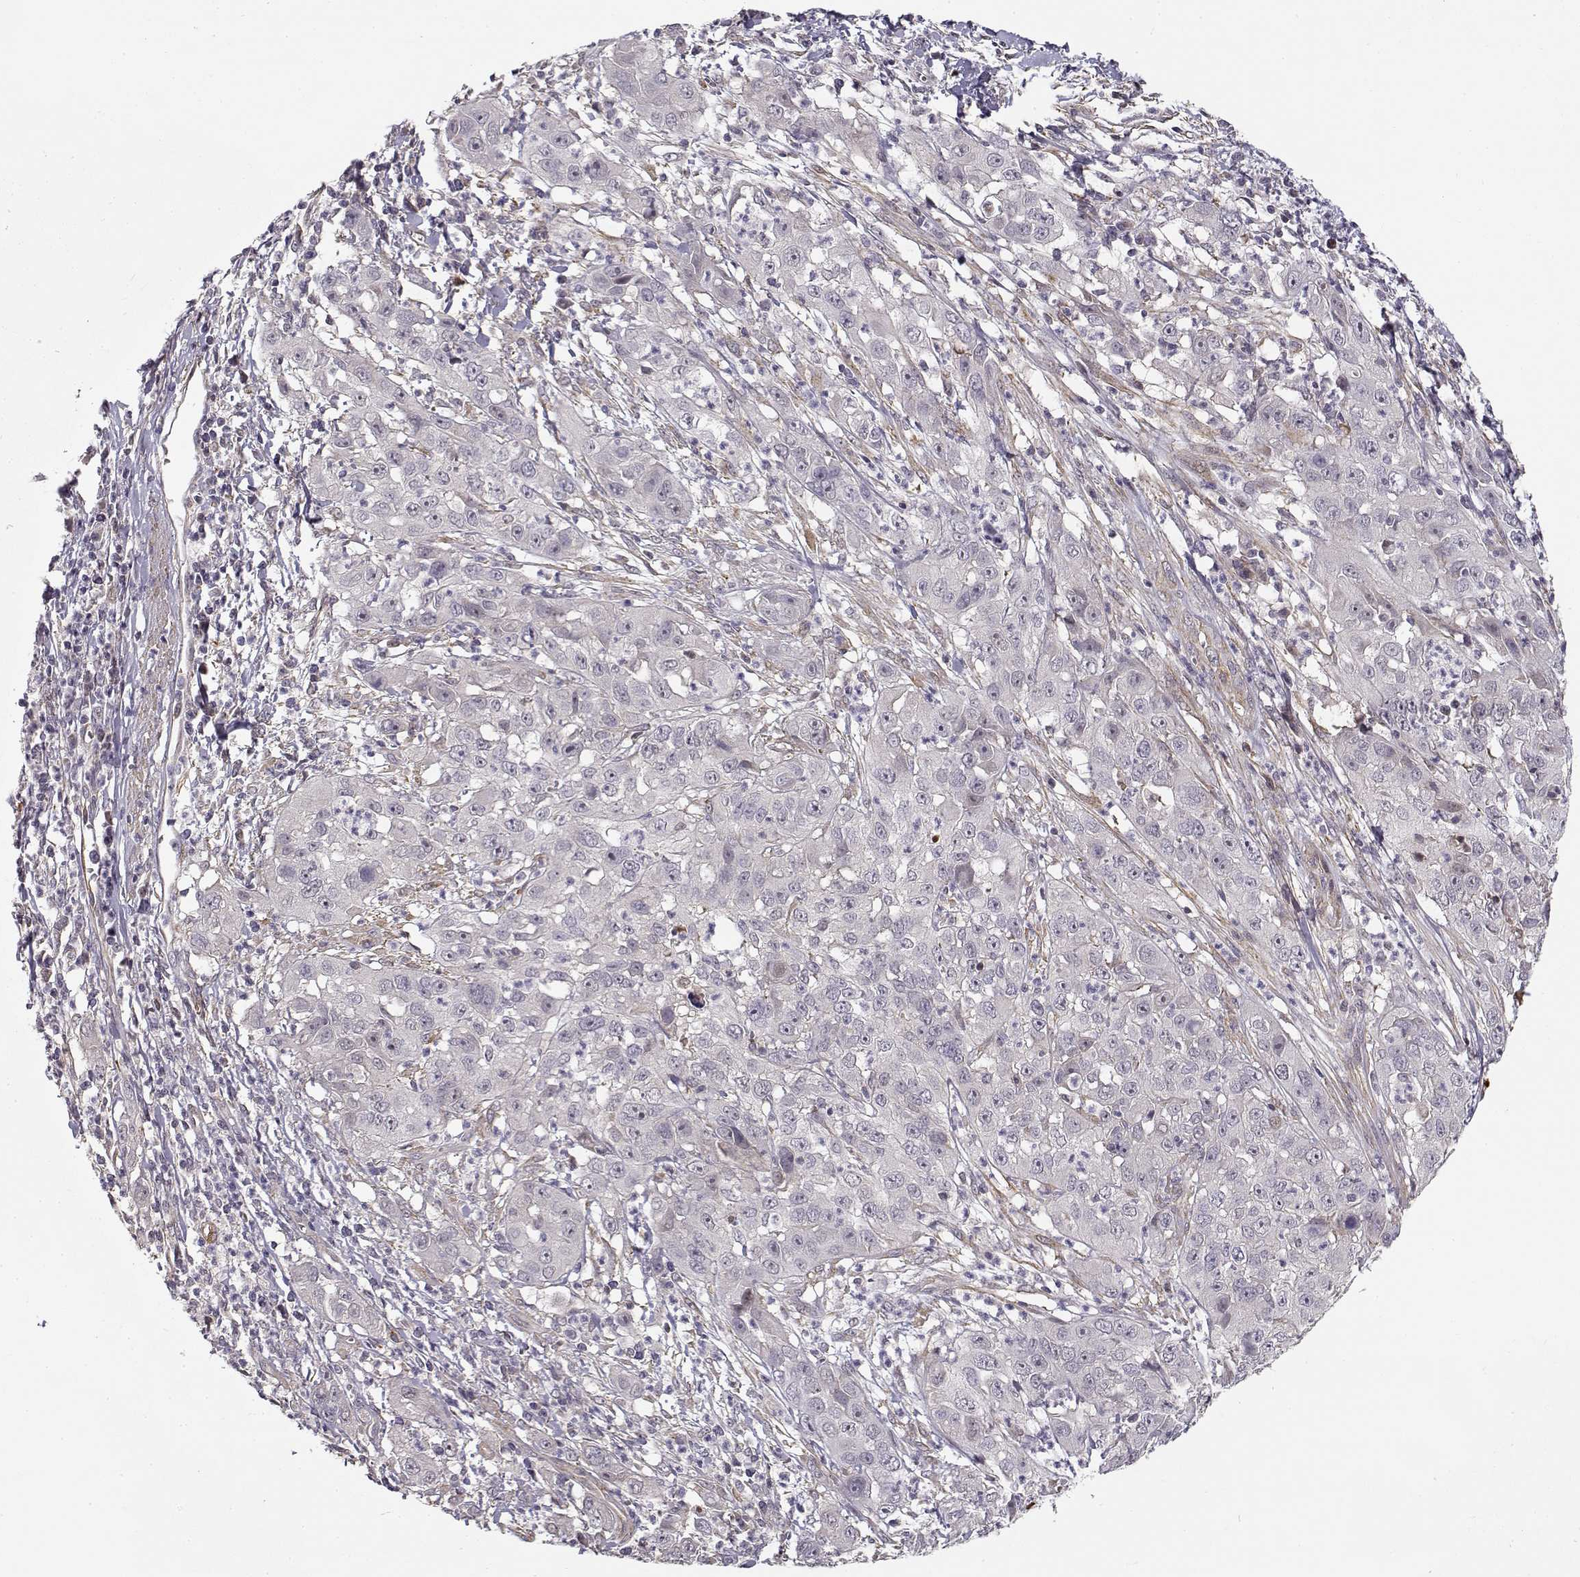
{"staining": {"intensity": "negative", "quantity": "none", "location": "none"}, "tissue": "cervical cancer", "cell_type": "Tumor cells", "image_type": "cancer", "snomed": [{"axis": "morphology", "description": "Squamous cell carcinoma, NOS"}, {"axis": "topography", "description": "Cervix"}], "caption": "Cervical squamous cell carcinoma stained for a protein using IHC exhibits no positivity tumor cells.", "gene": "RGS9BP", "patient": {"sex": "female", "age": 32}}